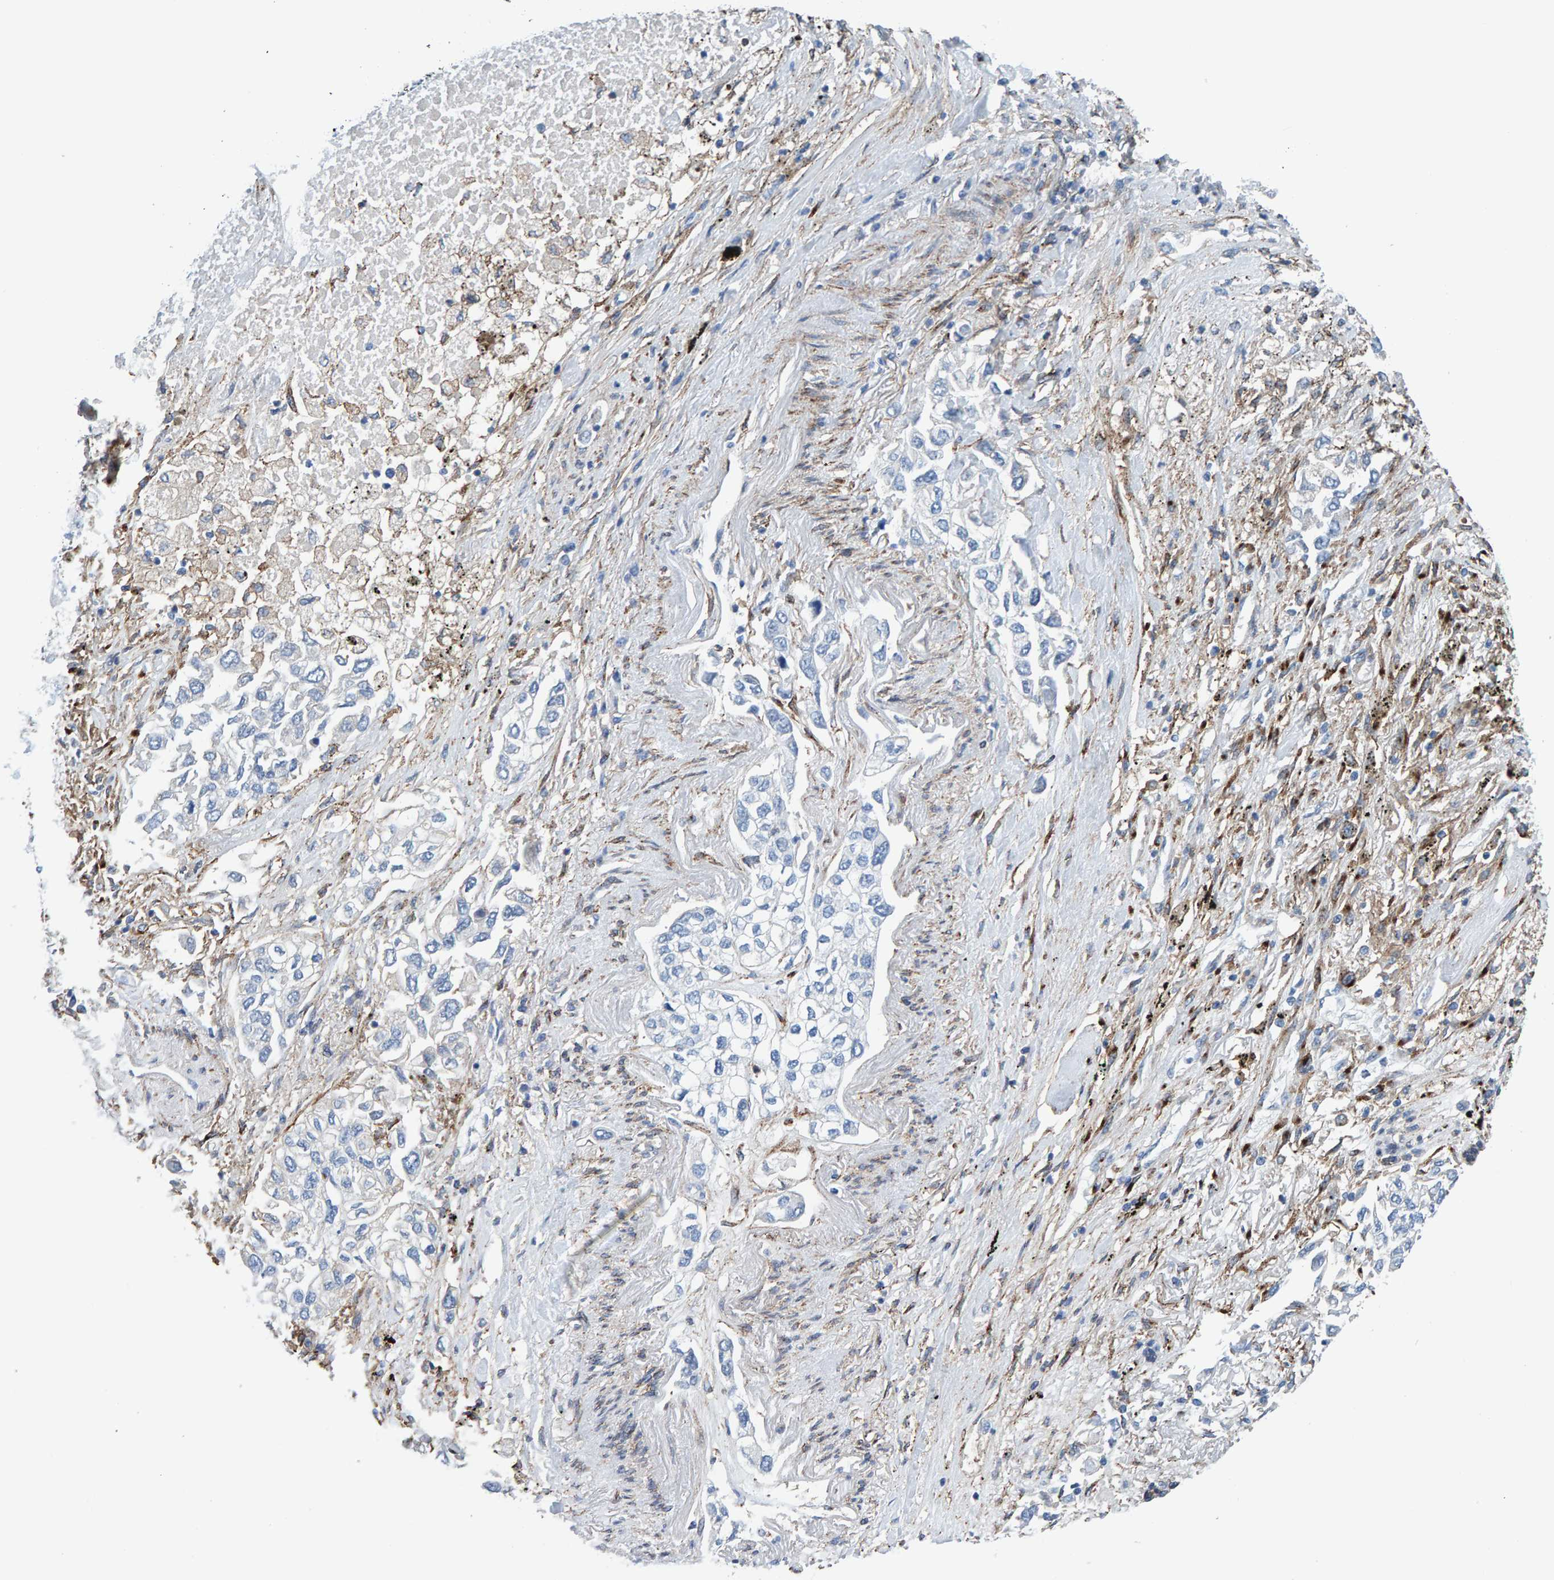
{"staining": {"intensity": "negative", "quantity": "none", "location": "none"}, "tissue": "lung cancer", "cell_type": "Tumor cells", "image_type": "cancer", "snomed": [{"axis": "morphology", "description": "Inflammation, NOS"}, {"axis": "morphology", "description": "Adenocarcinoma, NOS"}, {"axis": "topography", "description": "Lung"}], "caption": "Tumor cells show no significant positivity in lung cancer (adenocarcinoma).", "gene": "LRP1", "patient": {"sex": "male", "age": 63}}